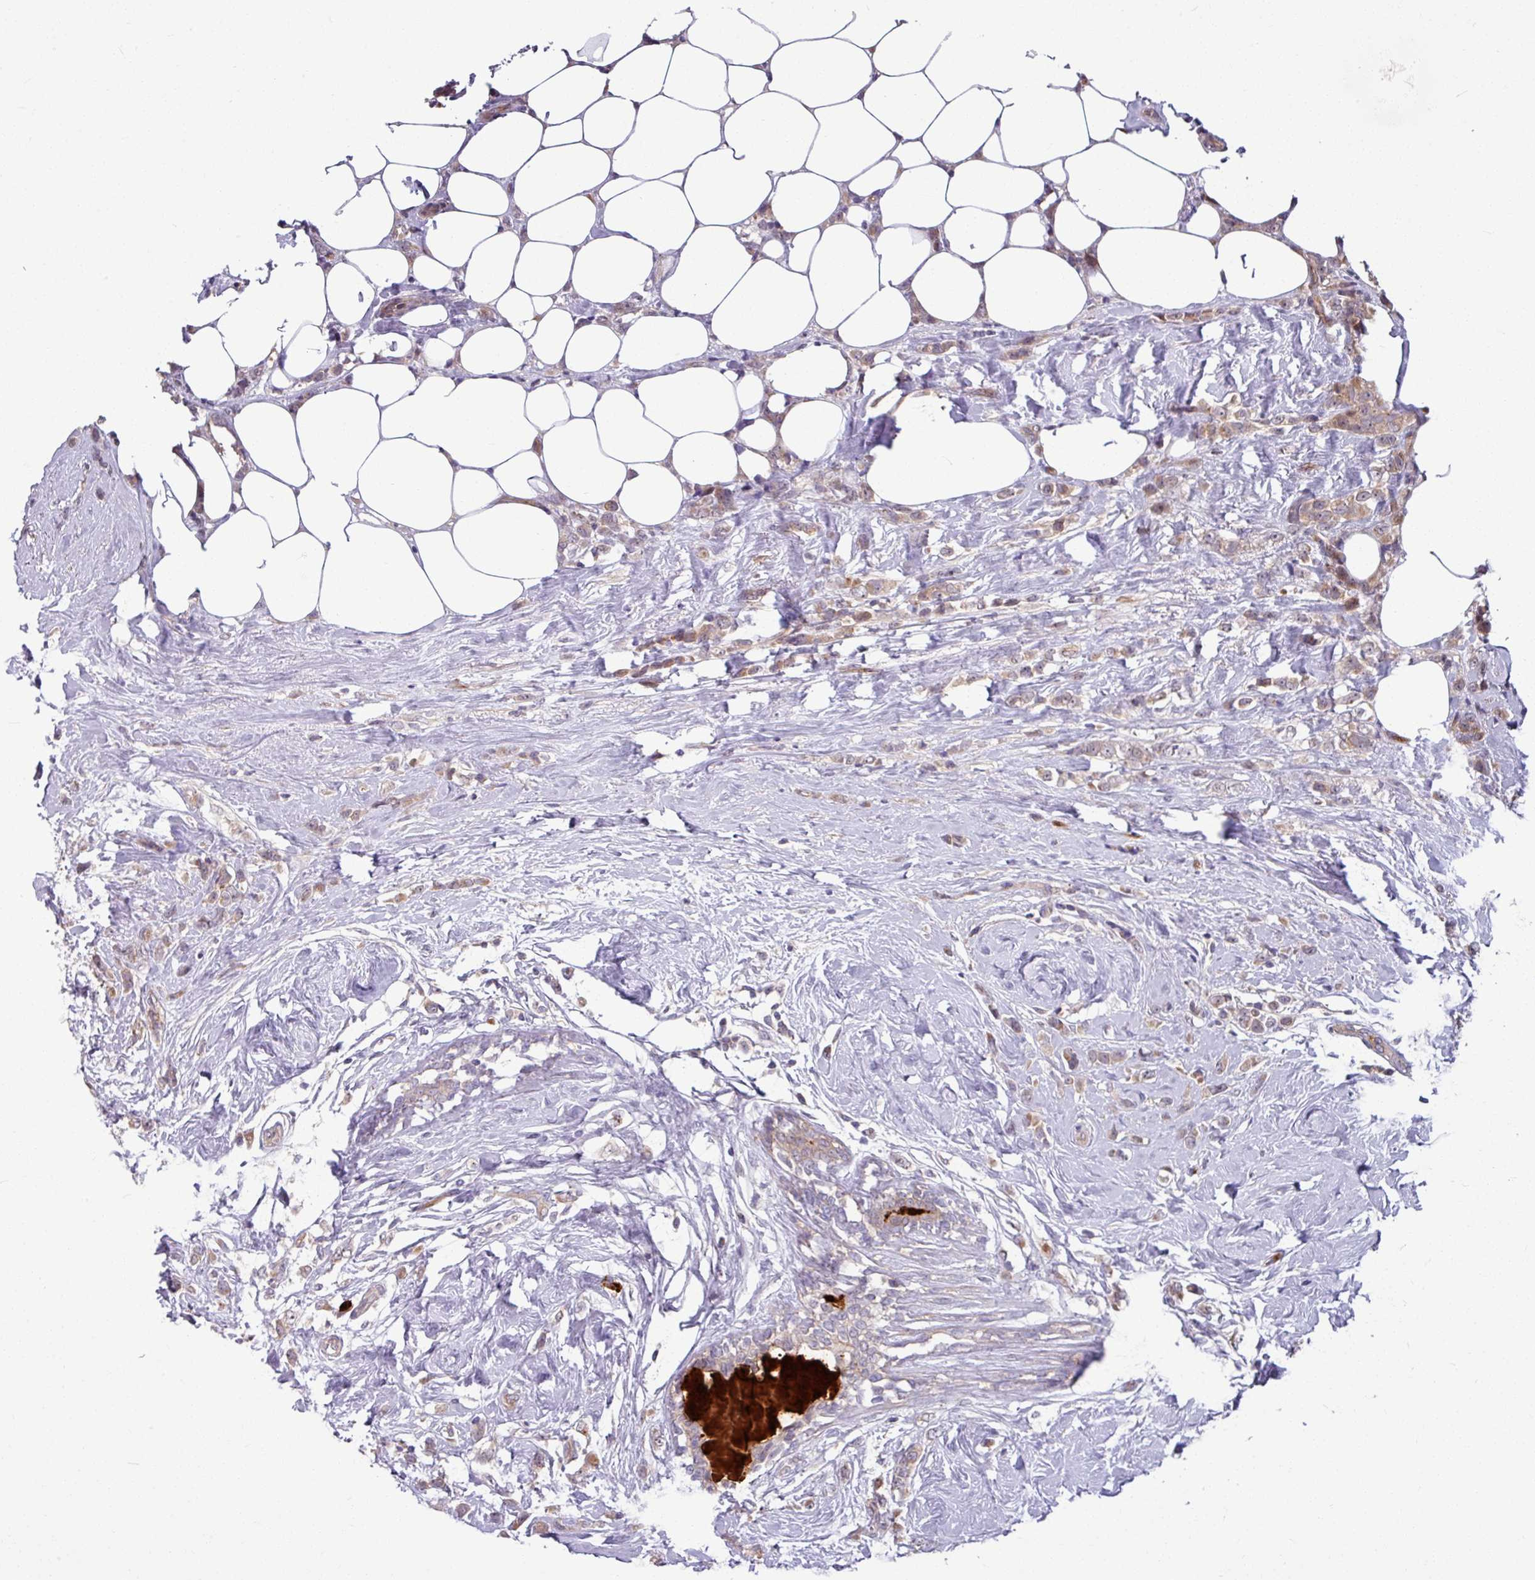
{"staining": {"intensity": "weak", "quantity": ">75%", "location": "cytoplasmic/membranous"}, "tissue": "breast cancer", "cell_type": "Tumor cells", "image_type": "cancer", "snomed": [{"axis": "morphology", "description": "Duct carcinoma"}, {"axis": "topography", "description": "Breast"}], "caption": "A histopathology image showing weak cytoplasmic/membranous expression in about >75% of tumor cells in infiltrating ductal carcinoma (breast), as visualized by brown immunohistochemical staining.", "gene": "B4GALNT4", "patient": {"sex": "female", "age": 80}}